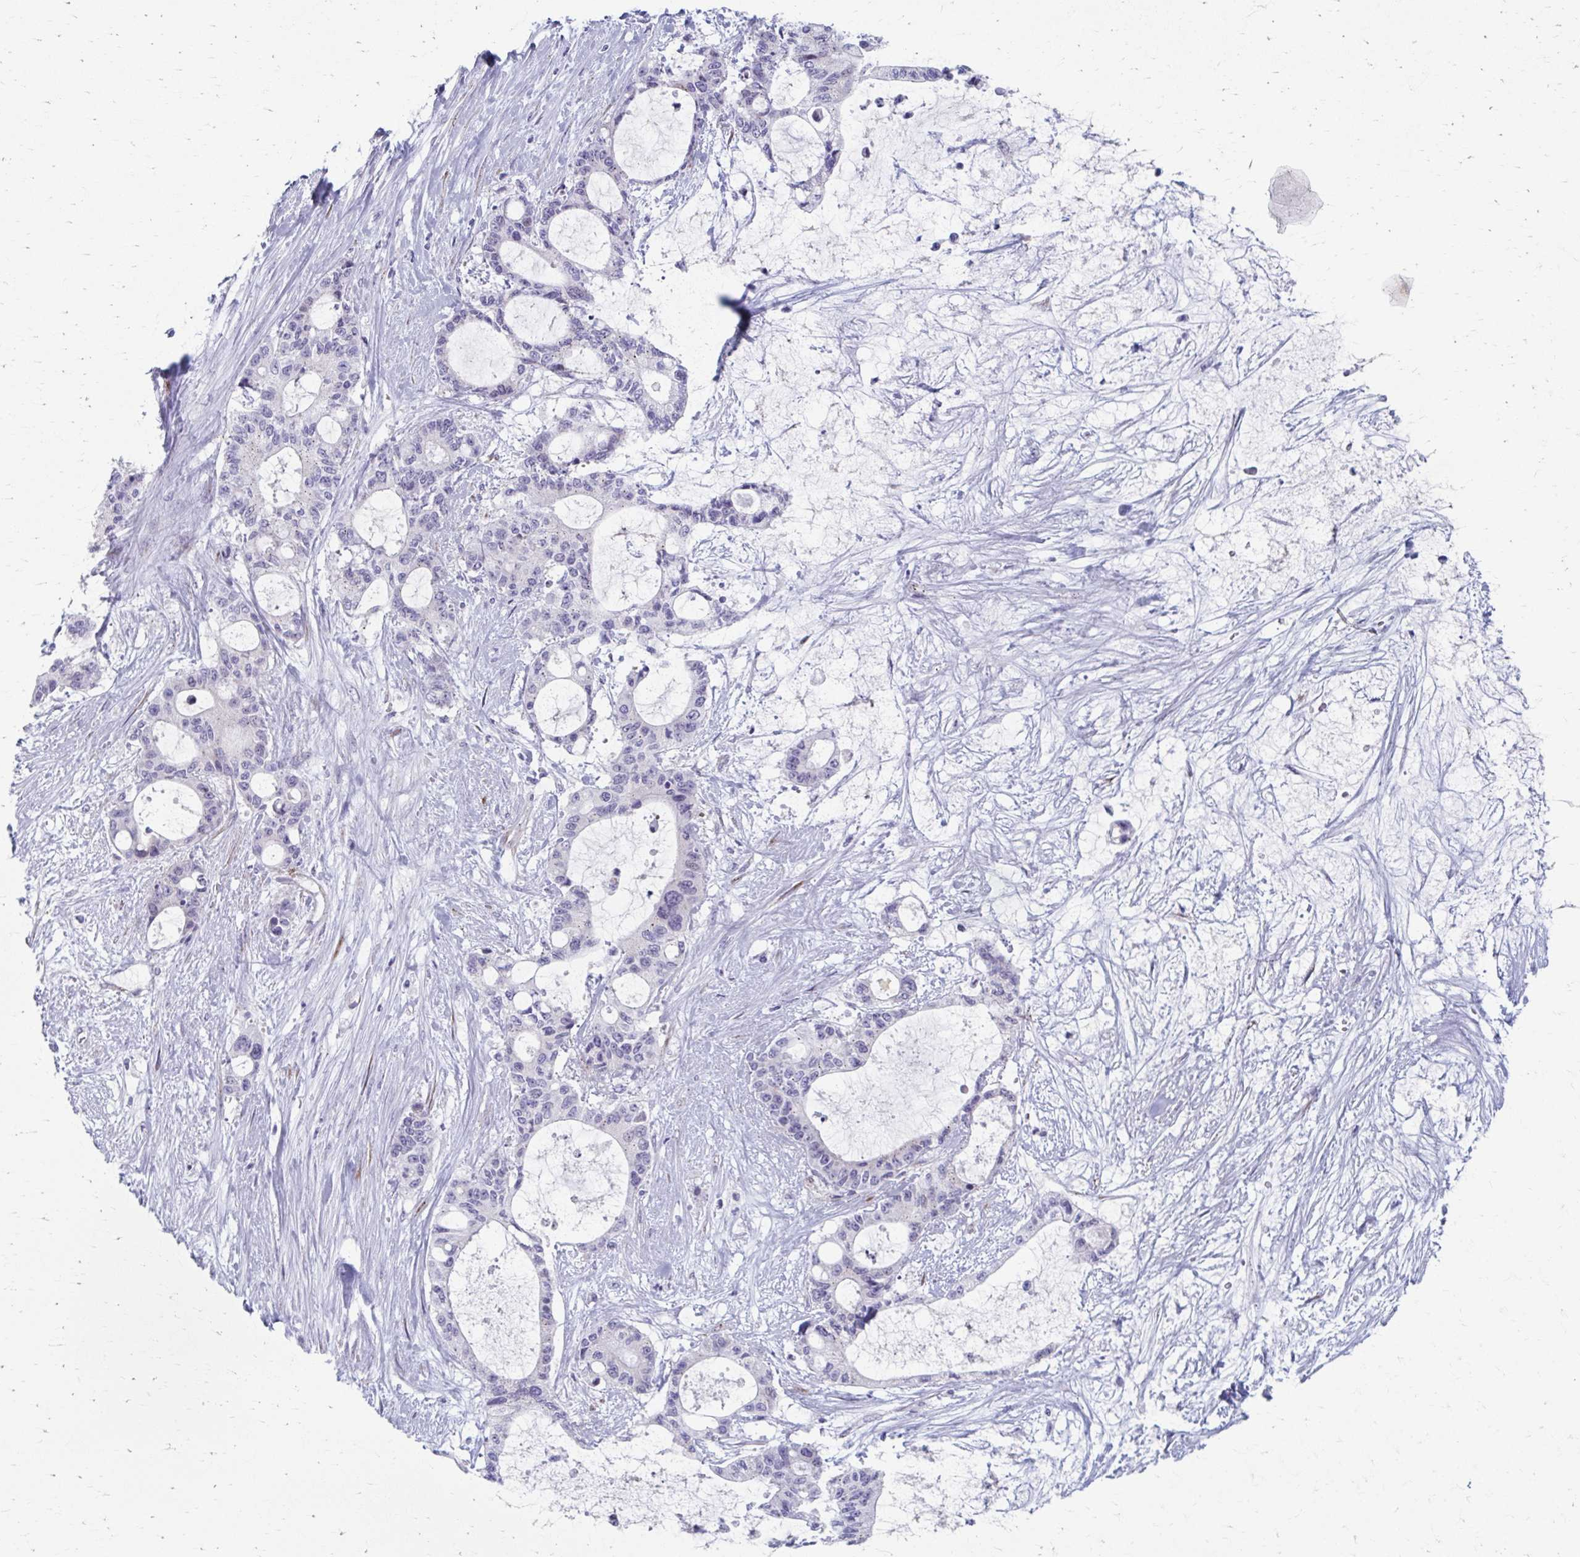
{"staining": {"intensity": "negative", "quantity": "none", "location": "none"}, "tissue": "liver cancer", "cell_type": "Tumor cells", "image_type": "cancer", "snomed": [{"axis": "morphology", "description": "Normal tissue, NOS"}, {"axis": "morphology", "description": "Cholangiocarcinoma"}, {"axis": "topography", "description": "Liver"}, {"axis": "topography", "description": "Peripheral nerve tissue"}], "caption": "IHC micrograph of human liver cancer (cholangiocarcinoma) stained for a protein (brown), which displays no expression in tumor cells.", "gene": "OLFM2", "patient": {"sex": "female", "age": 73}}